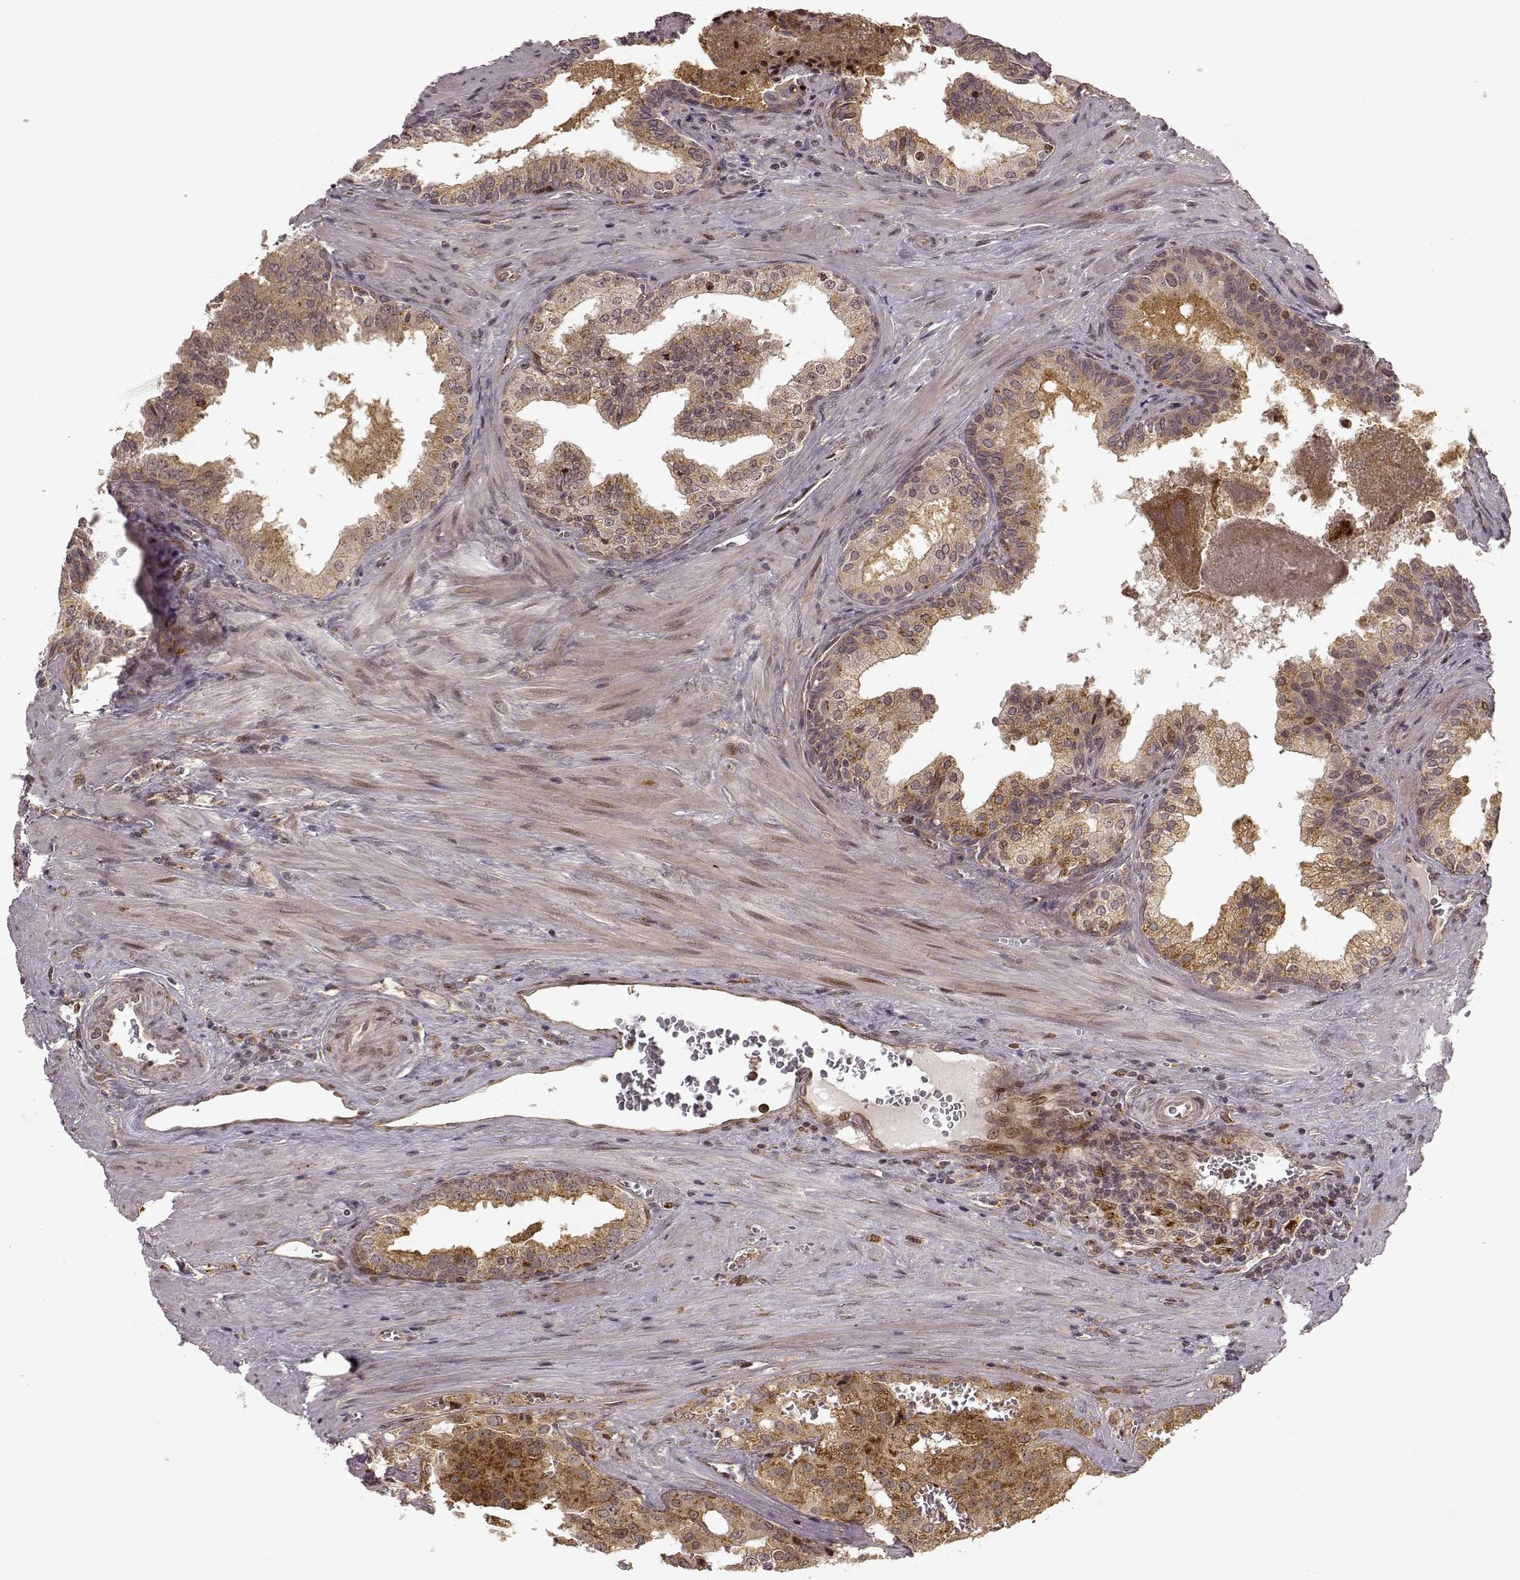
{"staining": {"intensity": "moderate", "quantity": ">75%", "location": "cytoplasmic/membranous"}, "tissue": "prostate cancer", "cell_type": "Tumor cells", "image_type": "cancer", "snomed": [{"axis": "morphology", "description": "Adenocarcinoma, High grade"}, {"axis": "topography", "description": "Prostate"}], "caption": "High-magnification brightfield microscopy of adenocarcinoma (high-grade) (prostate) stained with DAB (3,3'-diaminobenzidine) (brown) and counterstained with hematoxylin (blue). tumor cells exhibit moderate cytoplasmic/membranous expression is appreciated in approximately>75% of cells.", "gene": "SLC12A9", "patient": {"sex": "male", "age": 68}}